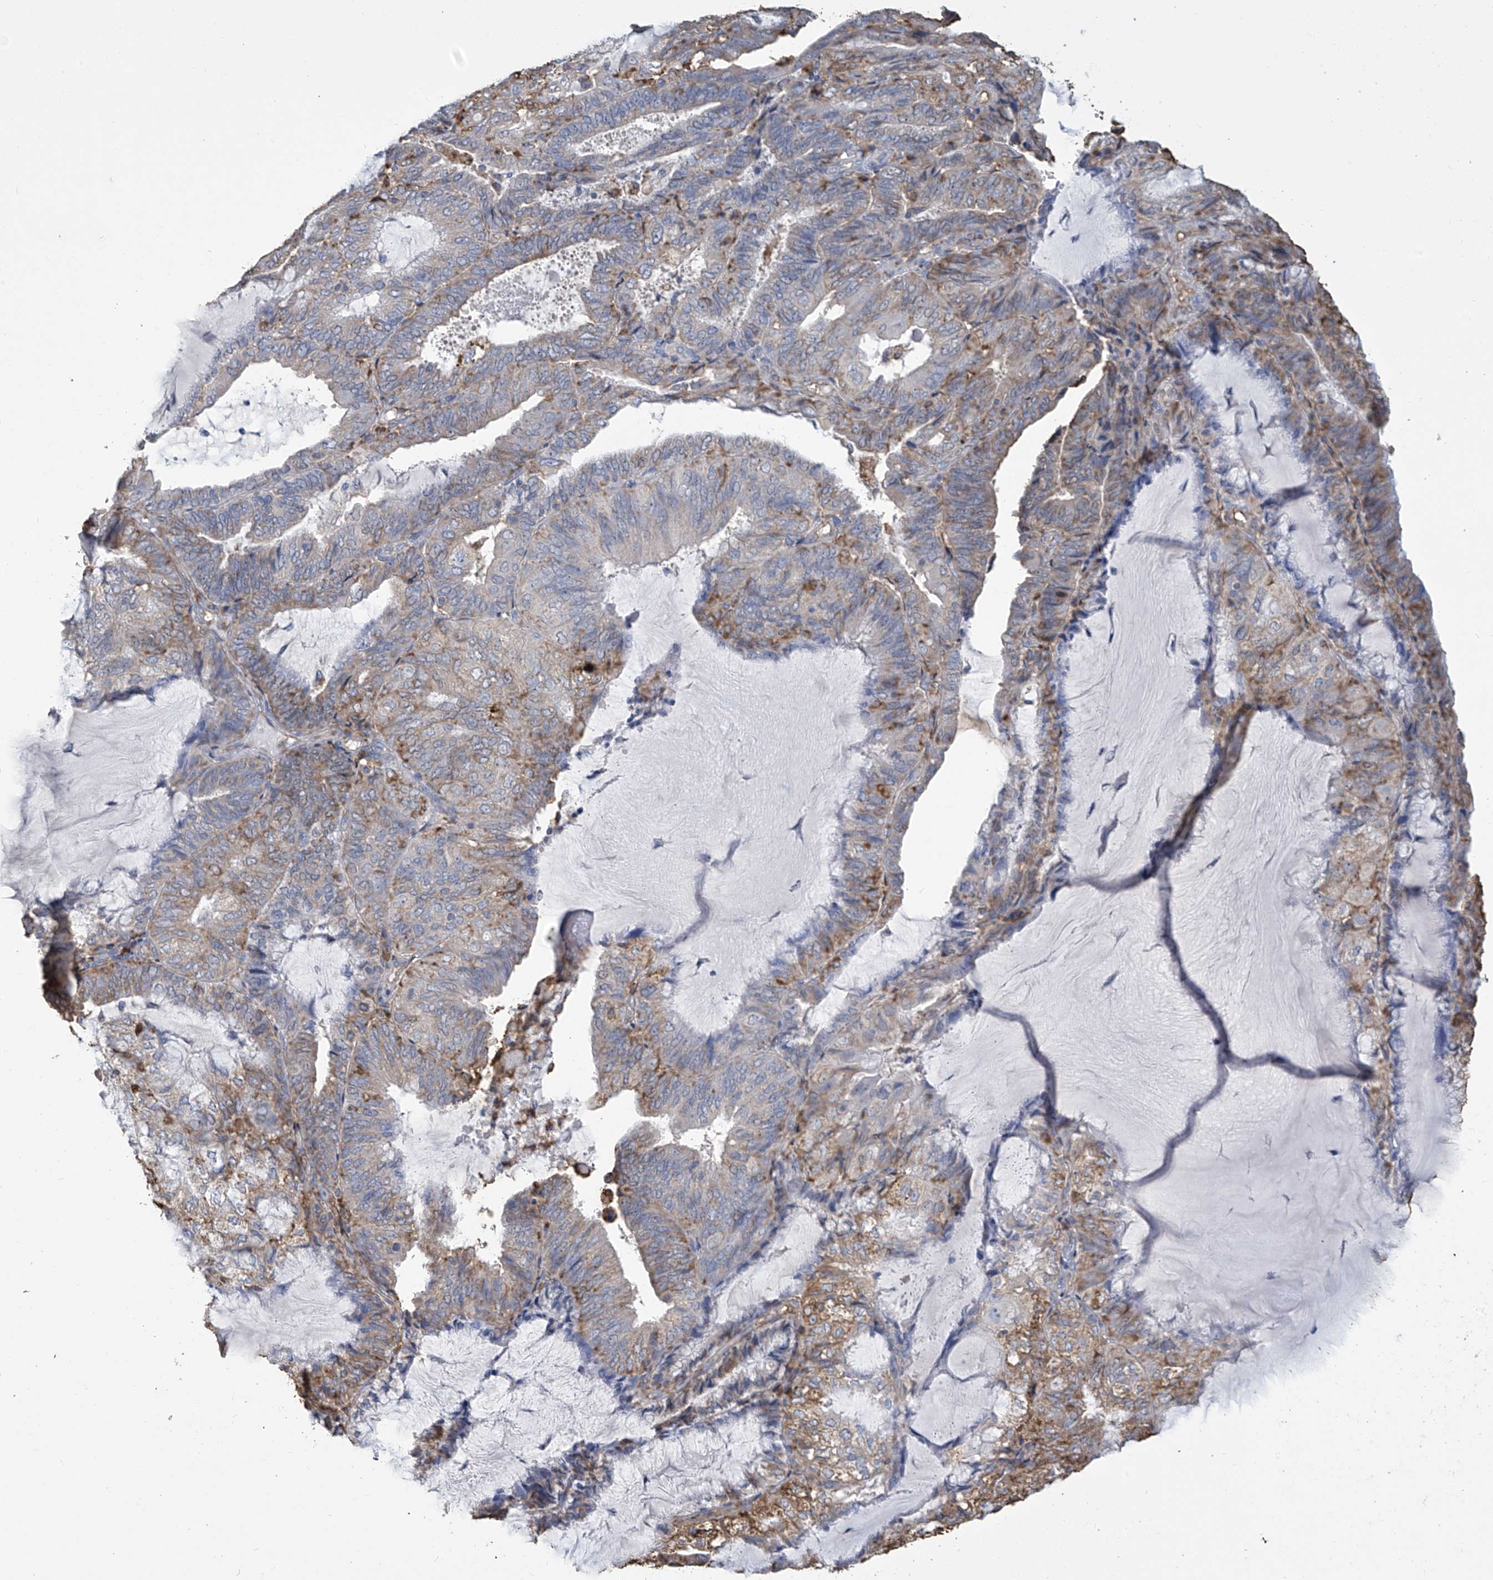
{"staining": {"intensity": "moderate", "quantity": "<25%", "location": "cytoplasmic/membranous"}, "tissue": "endometrial cancer", "cell_type": "Tumor cells", "image_type": "cancer", "snomed": [{"axis": "morphology", "description": "Adenocarcinoma, NOS"}, {"axis": "topography", "description": "Endometrium"}], "caption": "Tumor cells exhibit low levels of moderate cytoplasmic/membranous positivity in about <25% of cells in endometrial adenocarcinoma.", "gene": "OGT", "patient": {"sex": "female", "age": 81}}